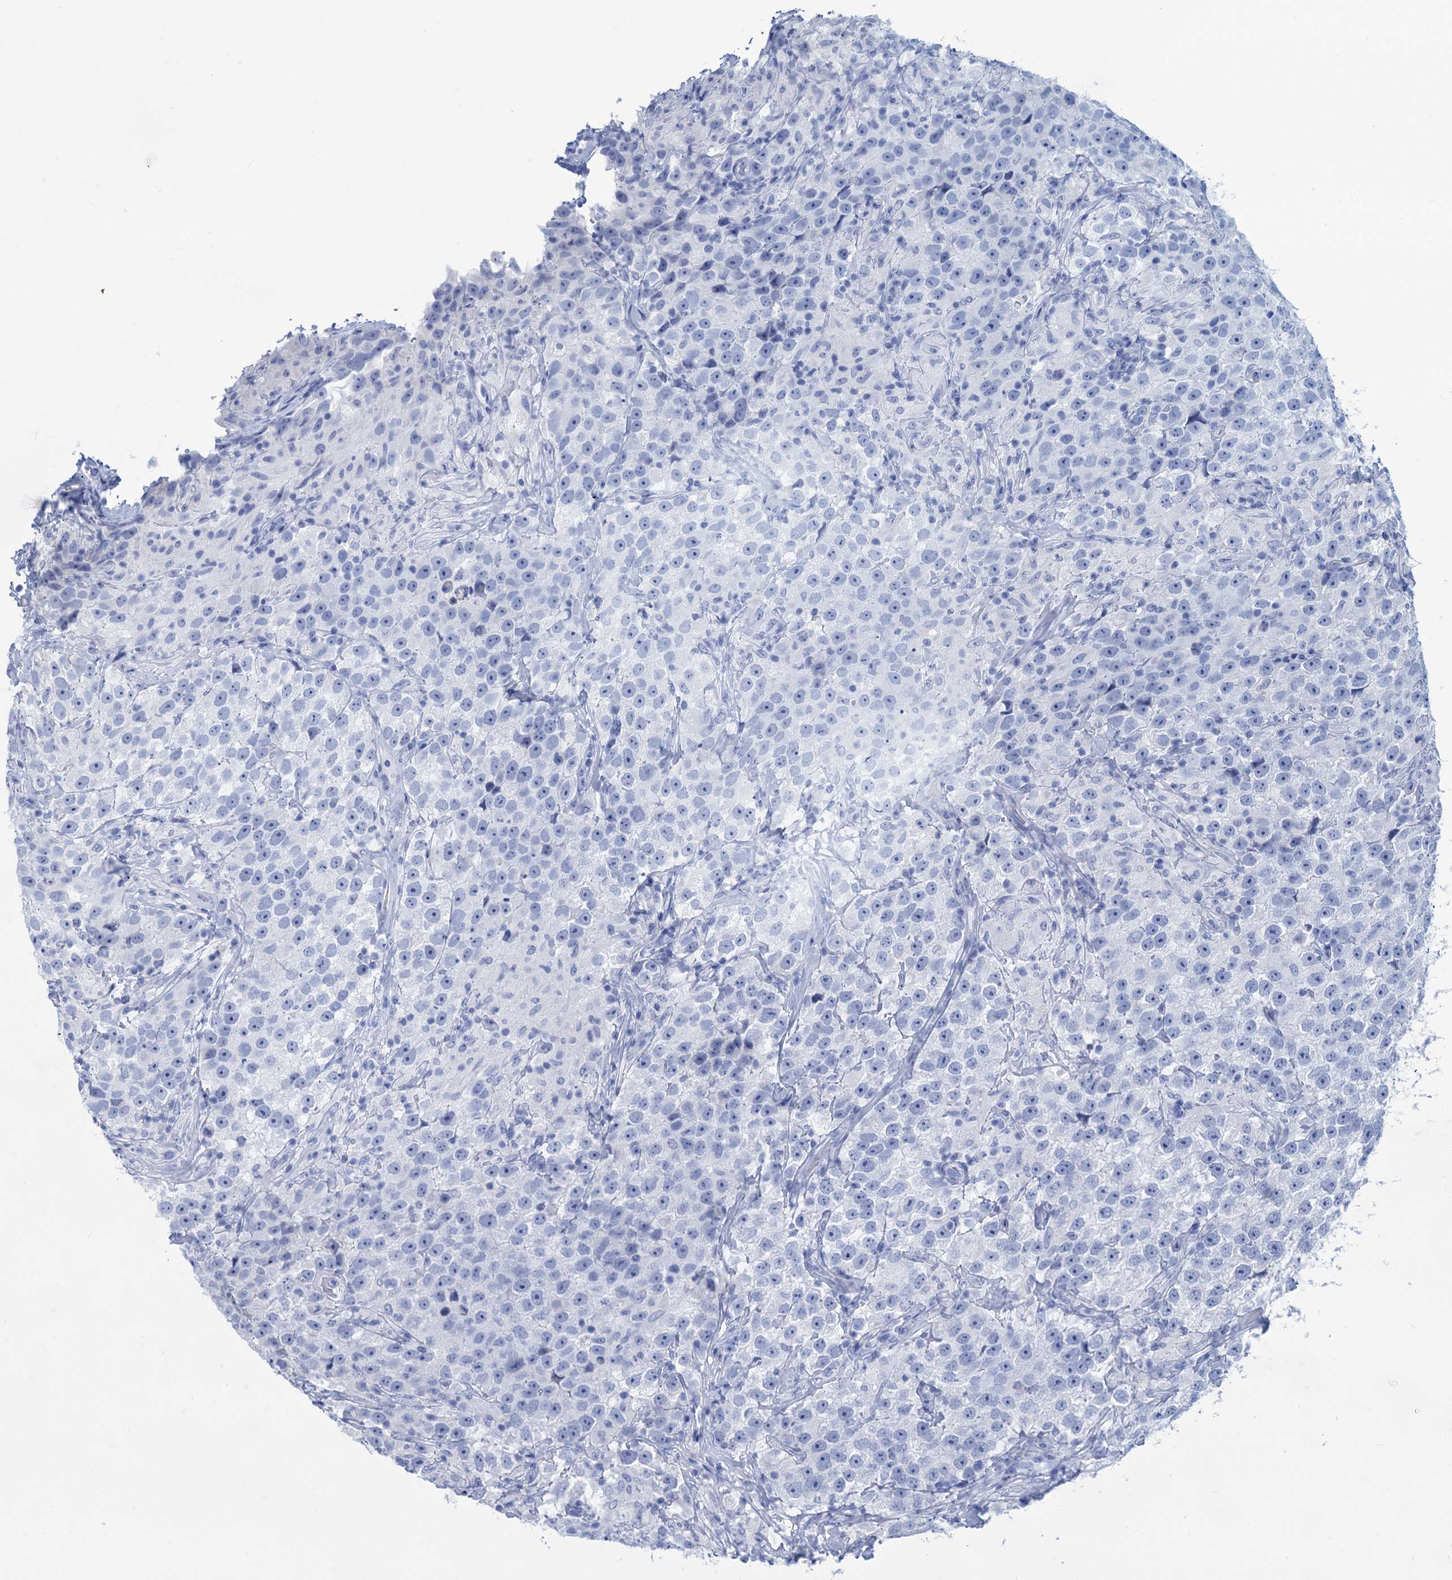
{"staining": {"intensity": "negative", "quantity": "none", "location": "none"}, "tissue": "testis cancer", "cell_type": "Tumor cells", "image_type": "cancer", "snomed": [{"axis": "morphology", "description": "Seminoma, NOS"}, {"axis": "topography", "description": "Testis"}], "caption": "Protein analysis of seminoma (testis) demonstrates no significant expression in tumor cells.", "gene": "CABYR", "patient": {"sex": "male", "age": 46}}